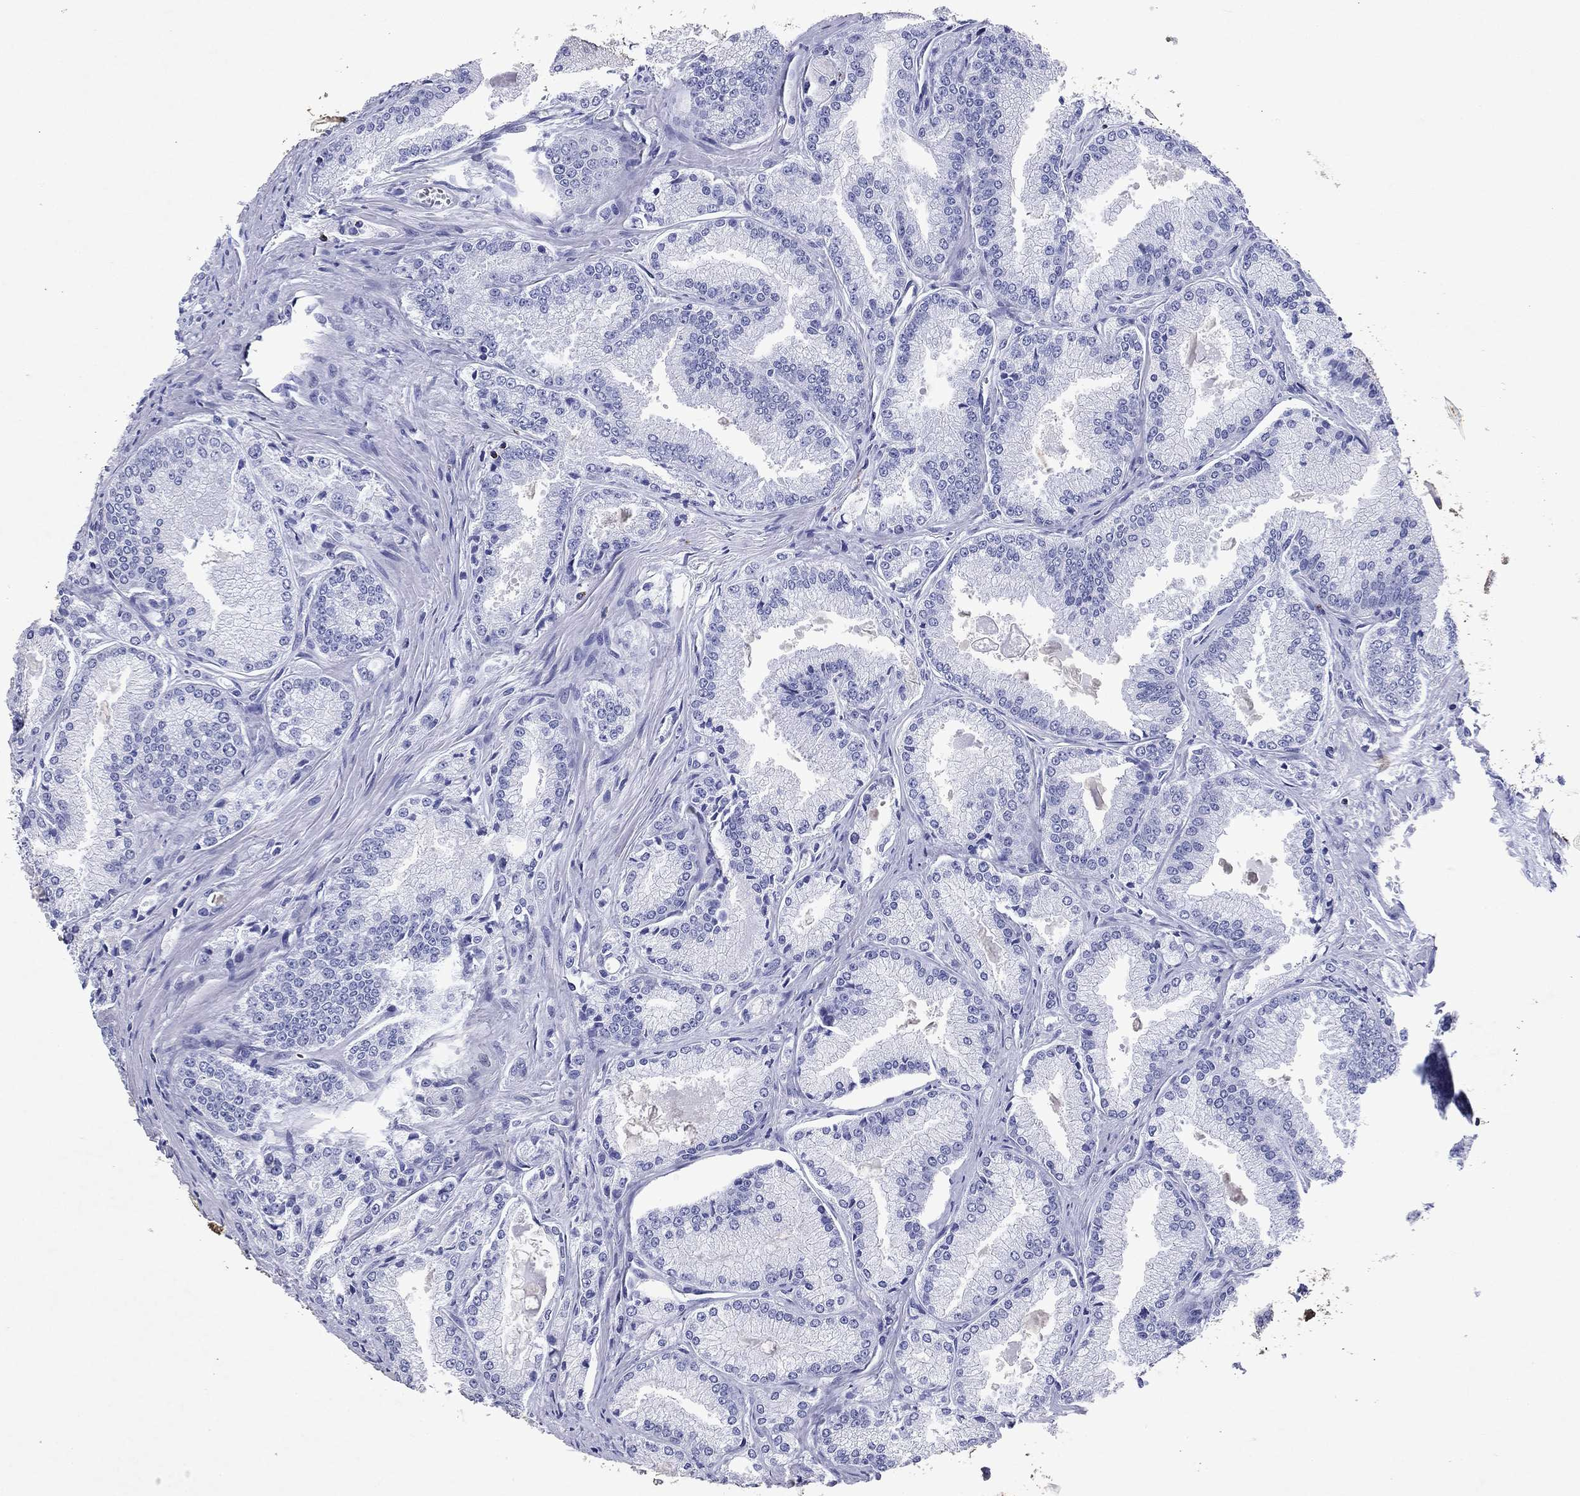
{"staining": {"intensity": "negative", "quantity": "none", "location": "none"}, "tissue": "prostate cancer", "cell_type": "Tumor cells", "image_type": "cancer", "snomed": [{"axis": "morphology", "description": "Adenocarcinoma, NOS"}, {"axis": "morphology", "description": "Adenocarcinoma, High grade"}, {"axis": "topography", "description": "Prostate"}], "caption": "DAB immunohistochemical staining of human prostate cancer demonstrates no significant staining in tumor cells.", "gene": "GZMK", "patient": {"sex": "male", "age": 70}}